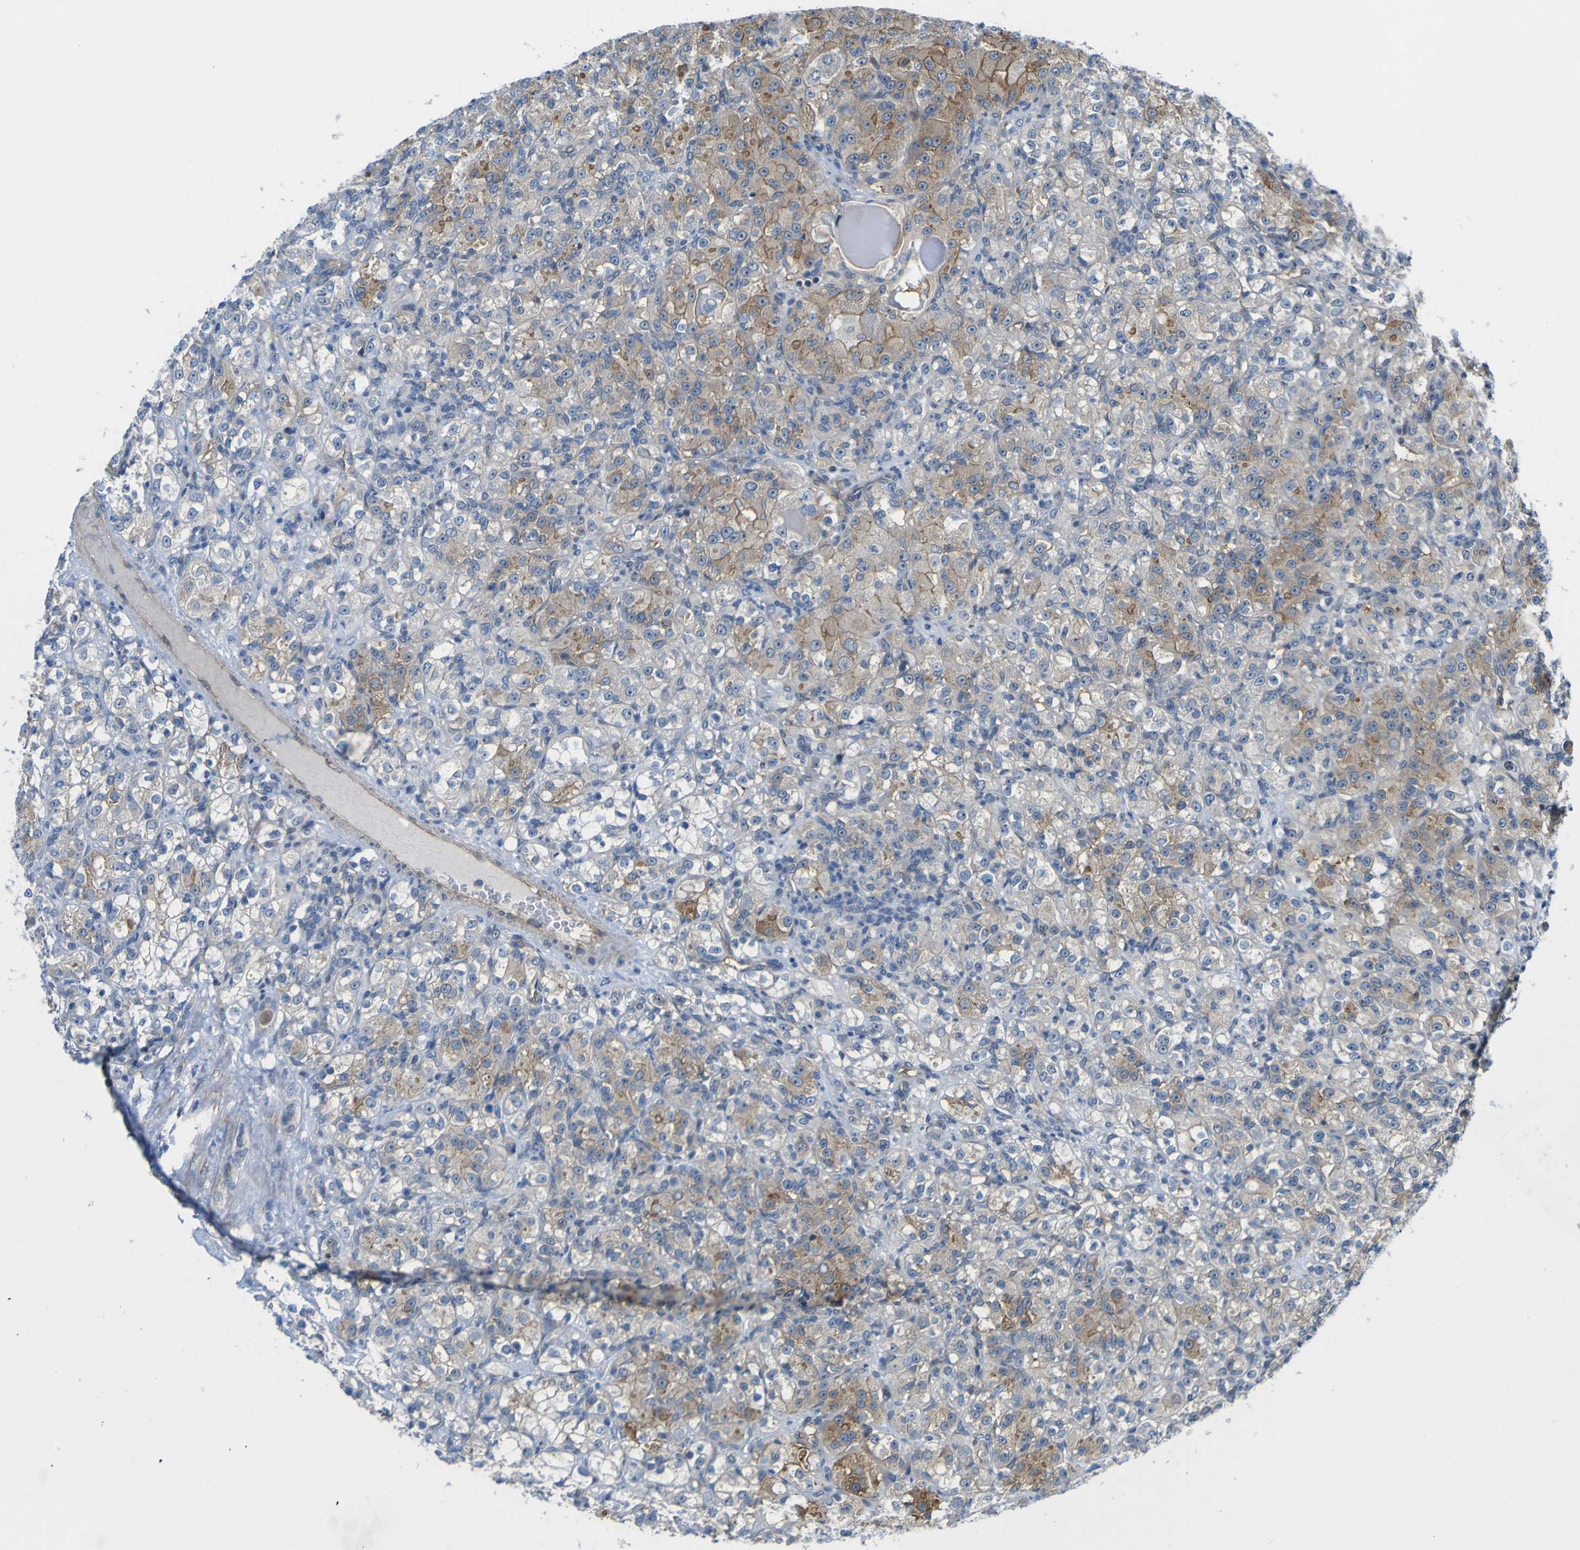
{"staining": {"intensity": "strong", "quantity": "25%-75%", "location": "cytoplasmic/membranous"}, "tissue": "renal cancer", "cell_type": "Tumor cells", "image_type": "cancer", "snomed": [{"axis": "morphology", "description": "Adenocarcinoma, NOS"}, {"axis": "topography", "description": "Kidney"}], "caption": "A high-resolution image shows immunohistochemistry staining of renal cancer (adenocarcinoma), which demonstrates strong cytoplasmic/membranous positivity in approximately 25%-75% of tumor cells.", "gene": "KDM7A", "patient": {"sex": "male", "age": 61}}